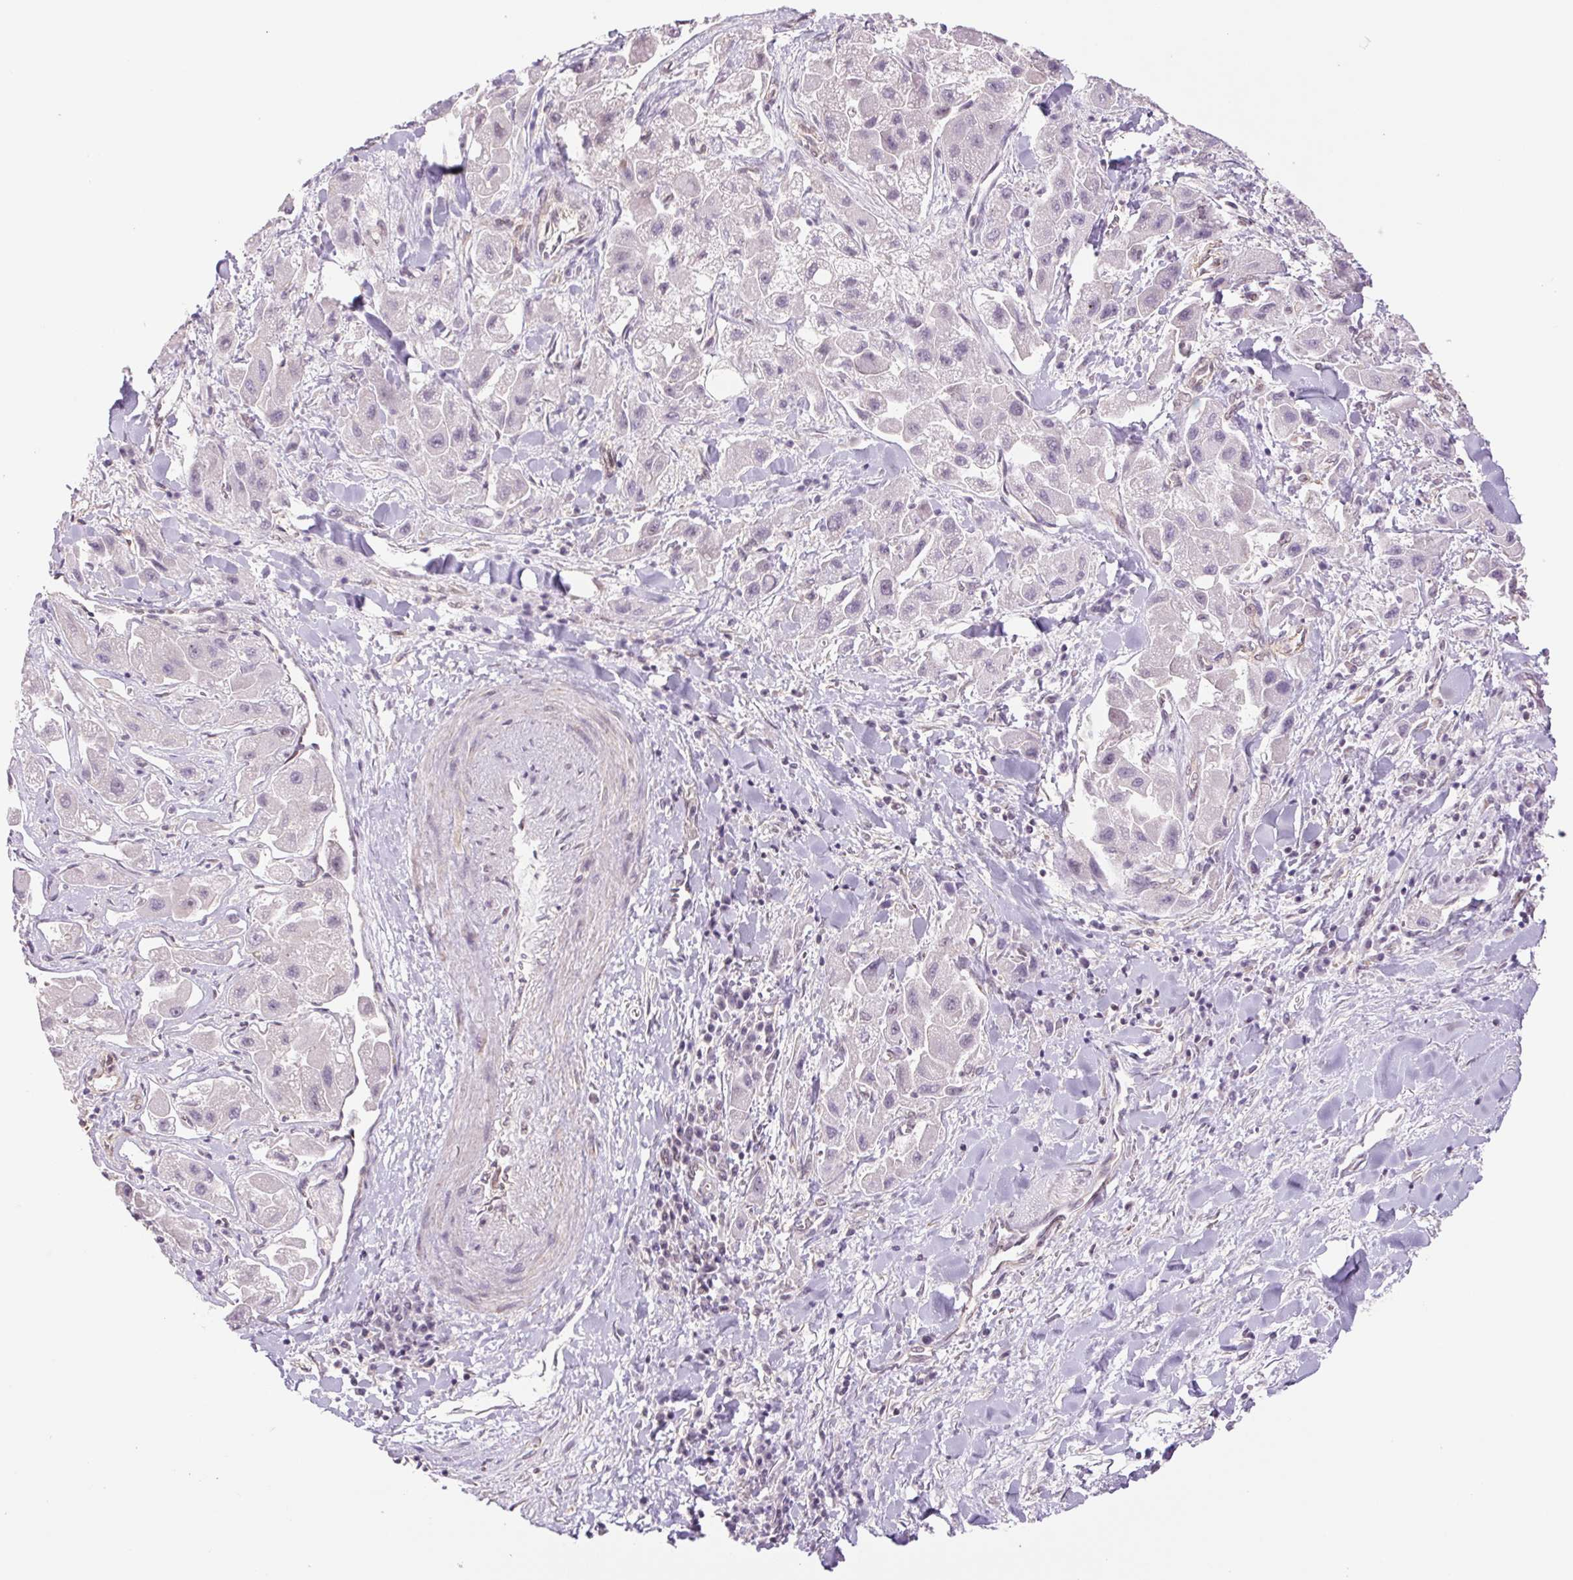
{"staining": {"intensity": "negative", "quantity": "none", "location": "none"}, "tissue": "liver cancer", "cell_type": "Tumor cells", "image_type": "cancer", "snomed": [{"axis": "morphology", "description": "Carcinoma, Hepatocellular, NOS"}, {"axis": "topography", "description": "Liver"}], "caption": "Micrograph shows no significant protein staining in tumor cells of liver cancer.", "gene": "CWC25", "patient": {"sex": "male", "age": 24}}